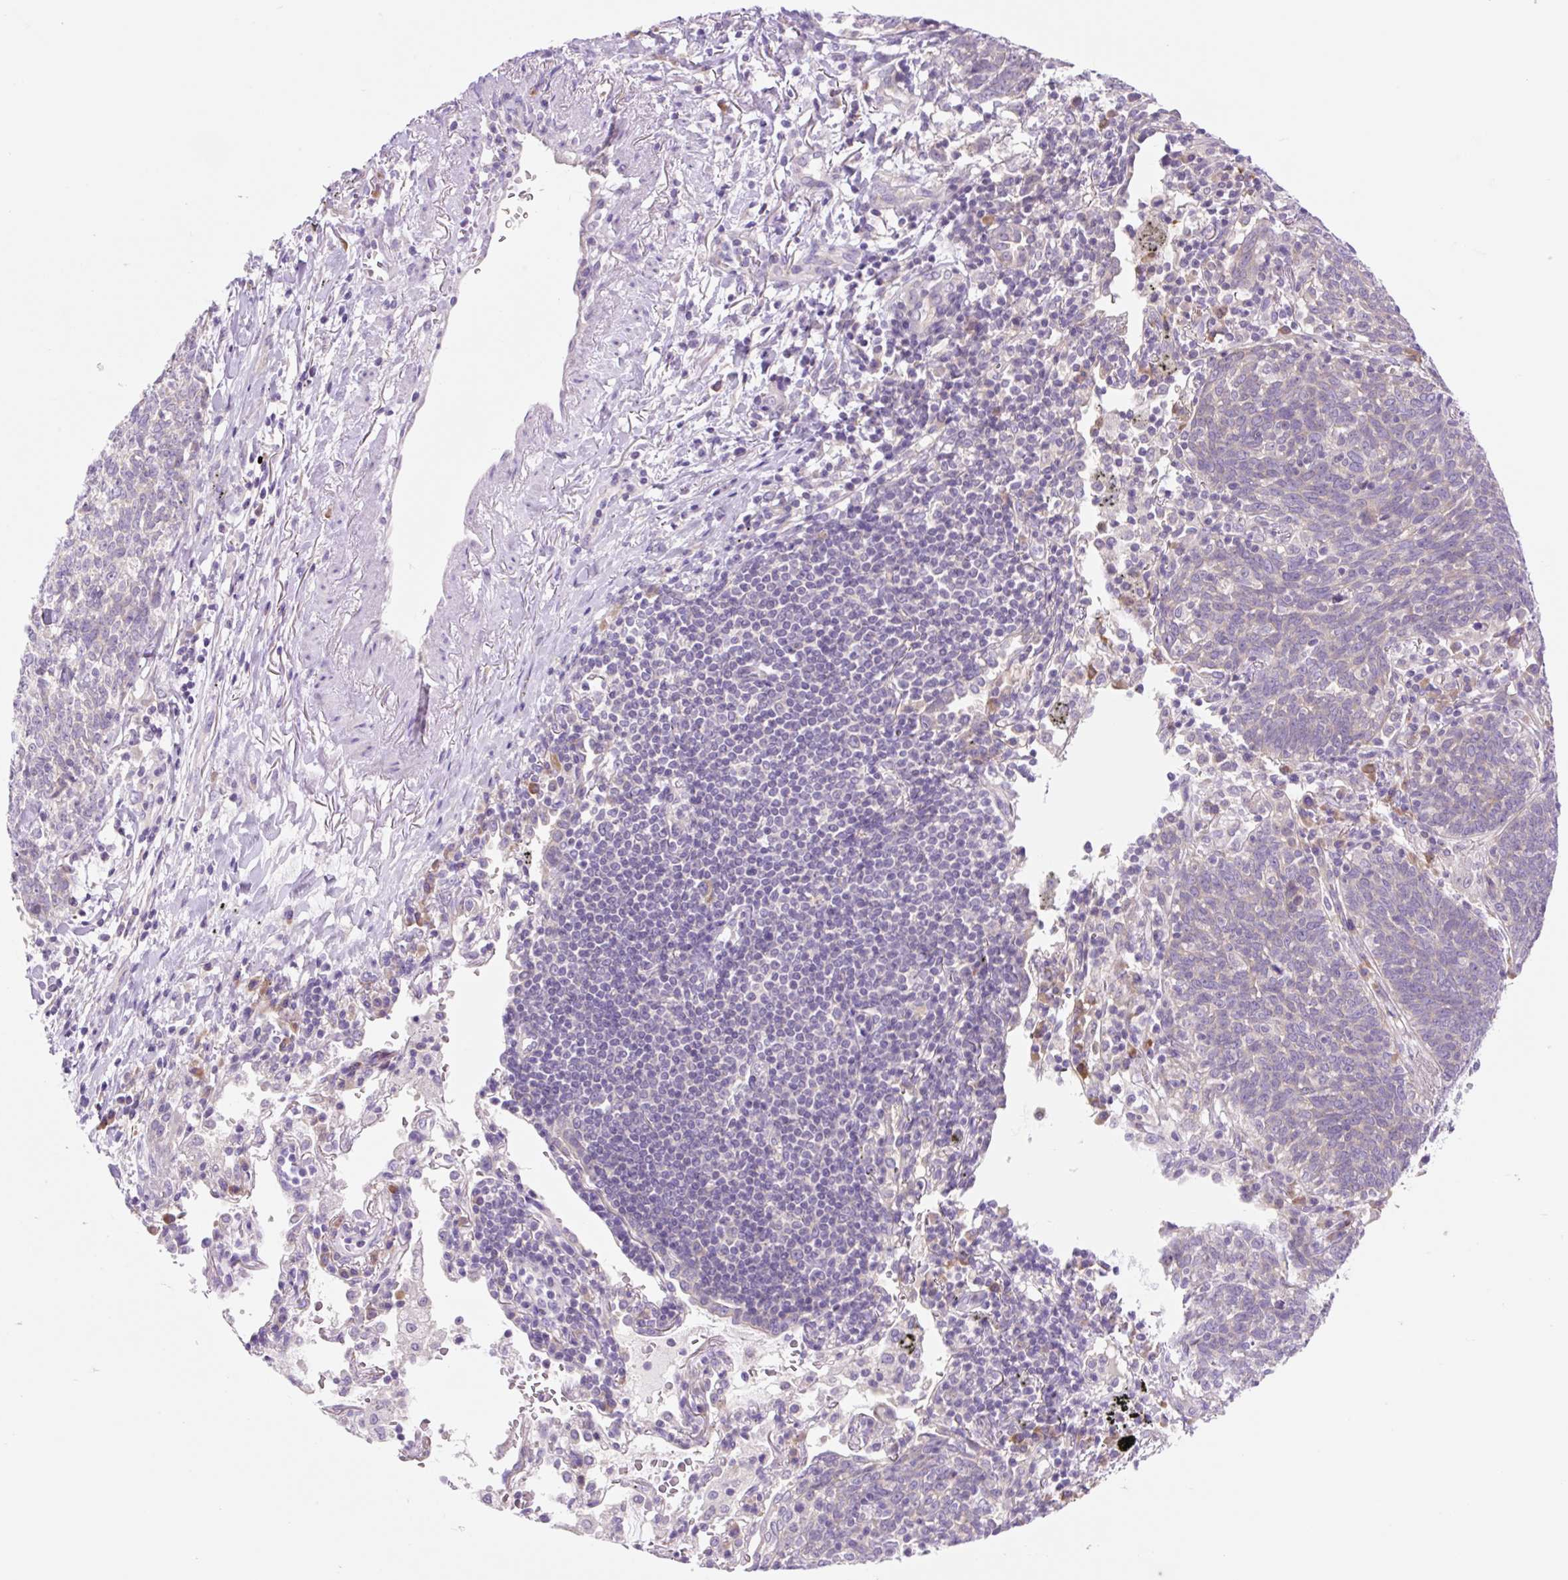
{"staining": {"intensity": "negative", "quantity": "none", "location": "none"}, "tissue": "lung cancer", "cell_type": "Tumor cells", "image_type": "cancer", "snomed": [{"axis": "morphology", "description": "Squamous cell carcinoma, NOS"}, {"axis": "topography", "description": "Lung"}], "caption": "The photomicrograph reveals no staining of tumor cells in lung cancer.", "gene": "CELF6", "patient": {"sex": "female", "age": 72}}